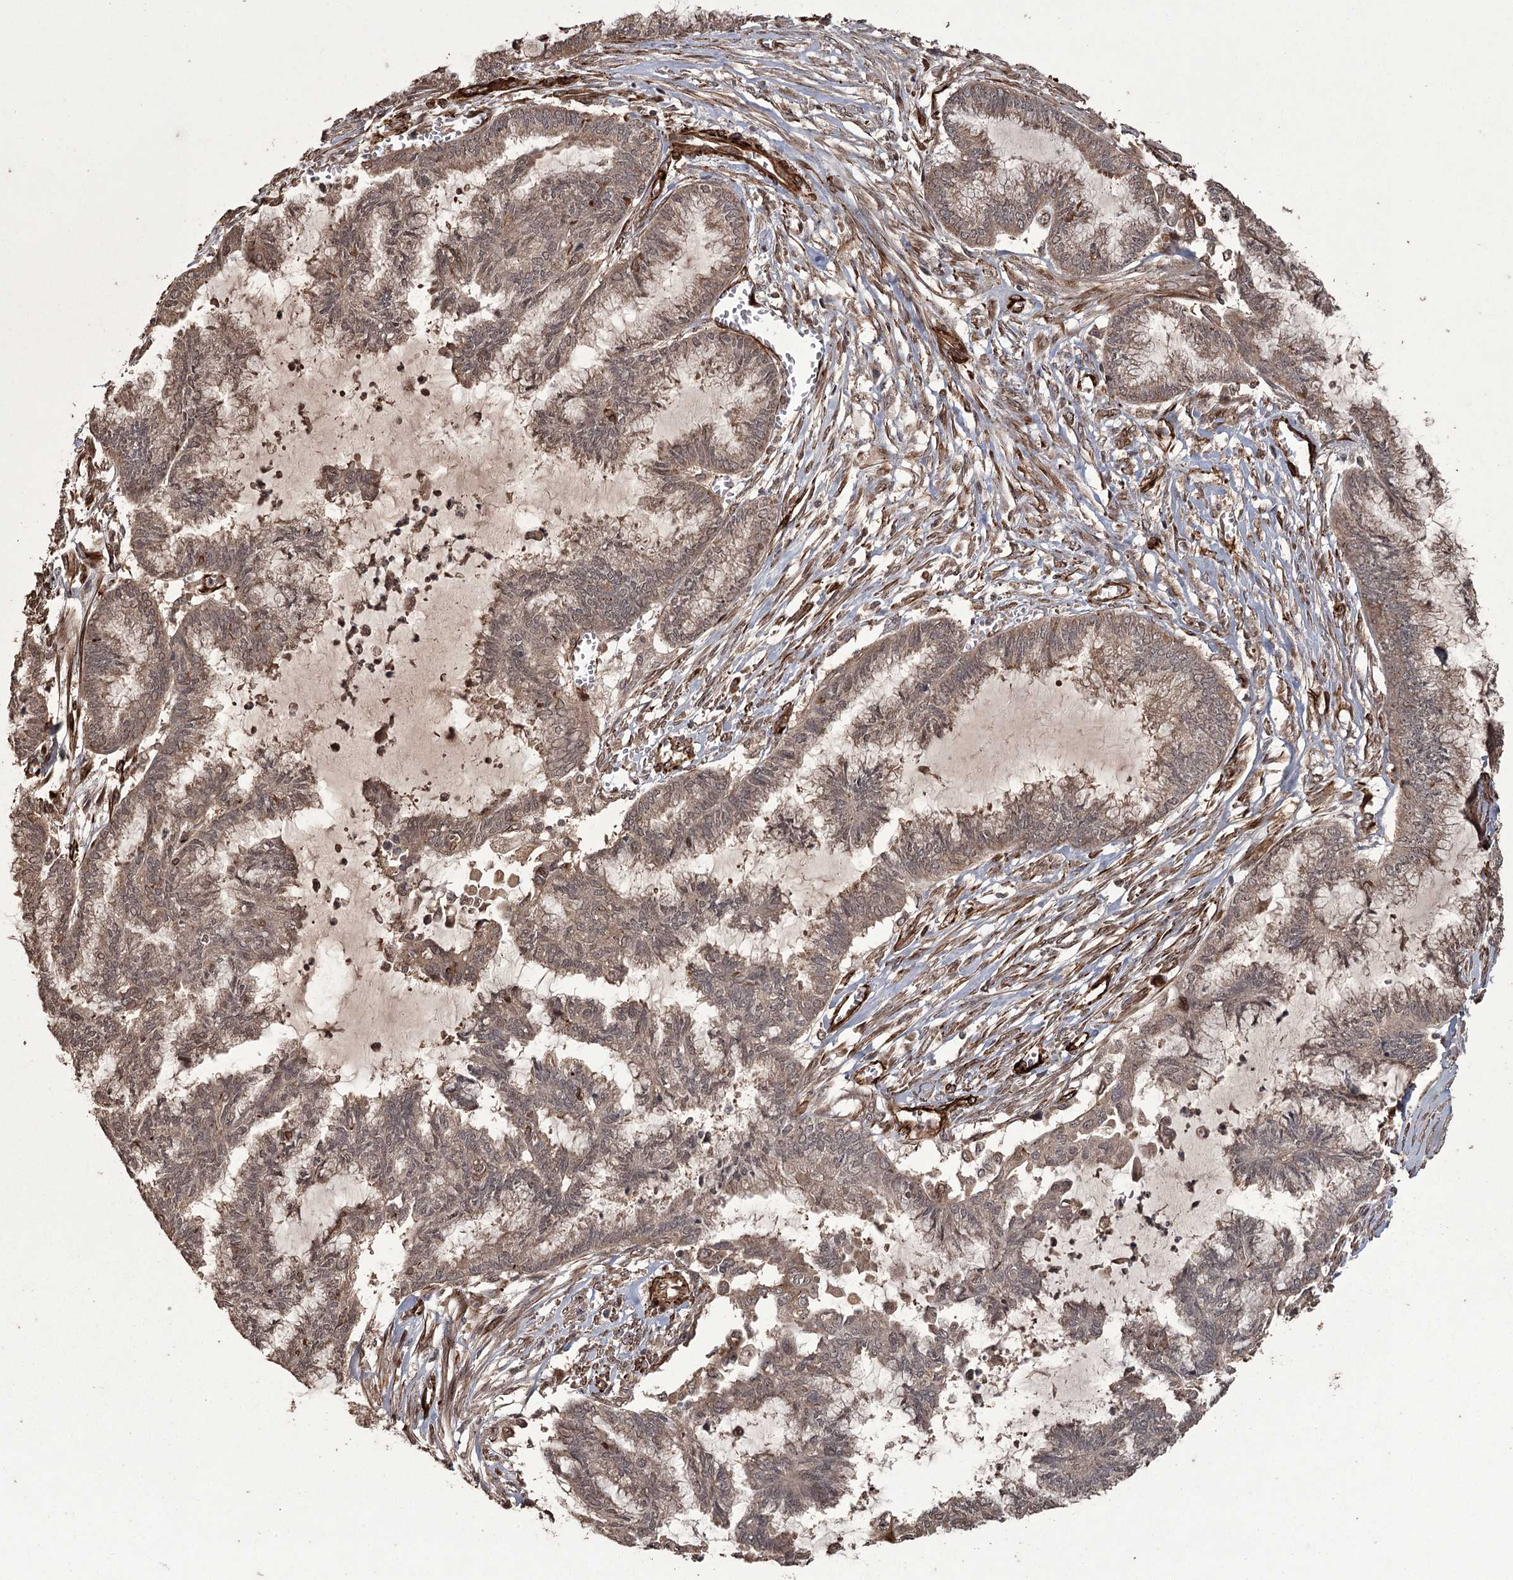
{"staining": {"intensity": "weak", "quantity": ">75%", "location": "cytoplasmic/membranous,nuclear"}, "tissue": "endometrial cancer", "cell_type": "Tumor cells", "image_type": "cancer", "snomed": [{"axis": "morphology", "description": "Adenocarcinoma, NOS"}, {"axis": "topography", "description": "Endometrium"}], "caption": "DAB (3,3'-diaminobenzidine) immunohistochemical staining of human endometrial cancer displays weak cytoplasmic/membranous and nuclear protein expression in about >75% of tumor cells.", "gene": "RPAP3", "patient": {"sex": "female", "age": 86}}